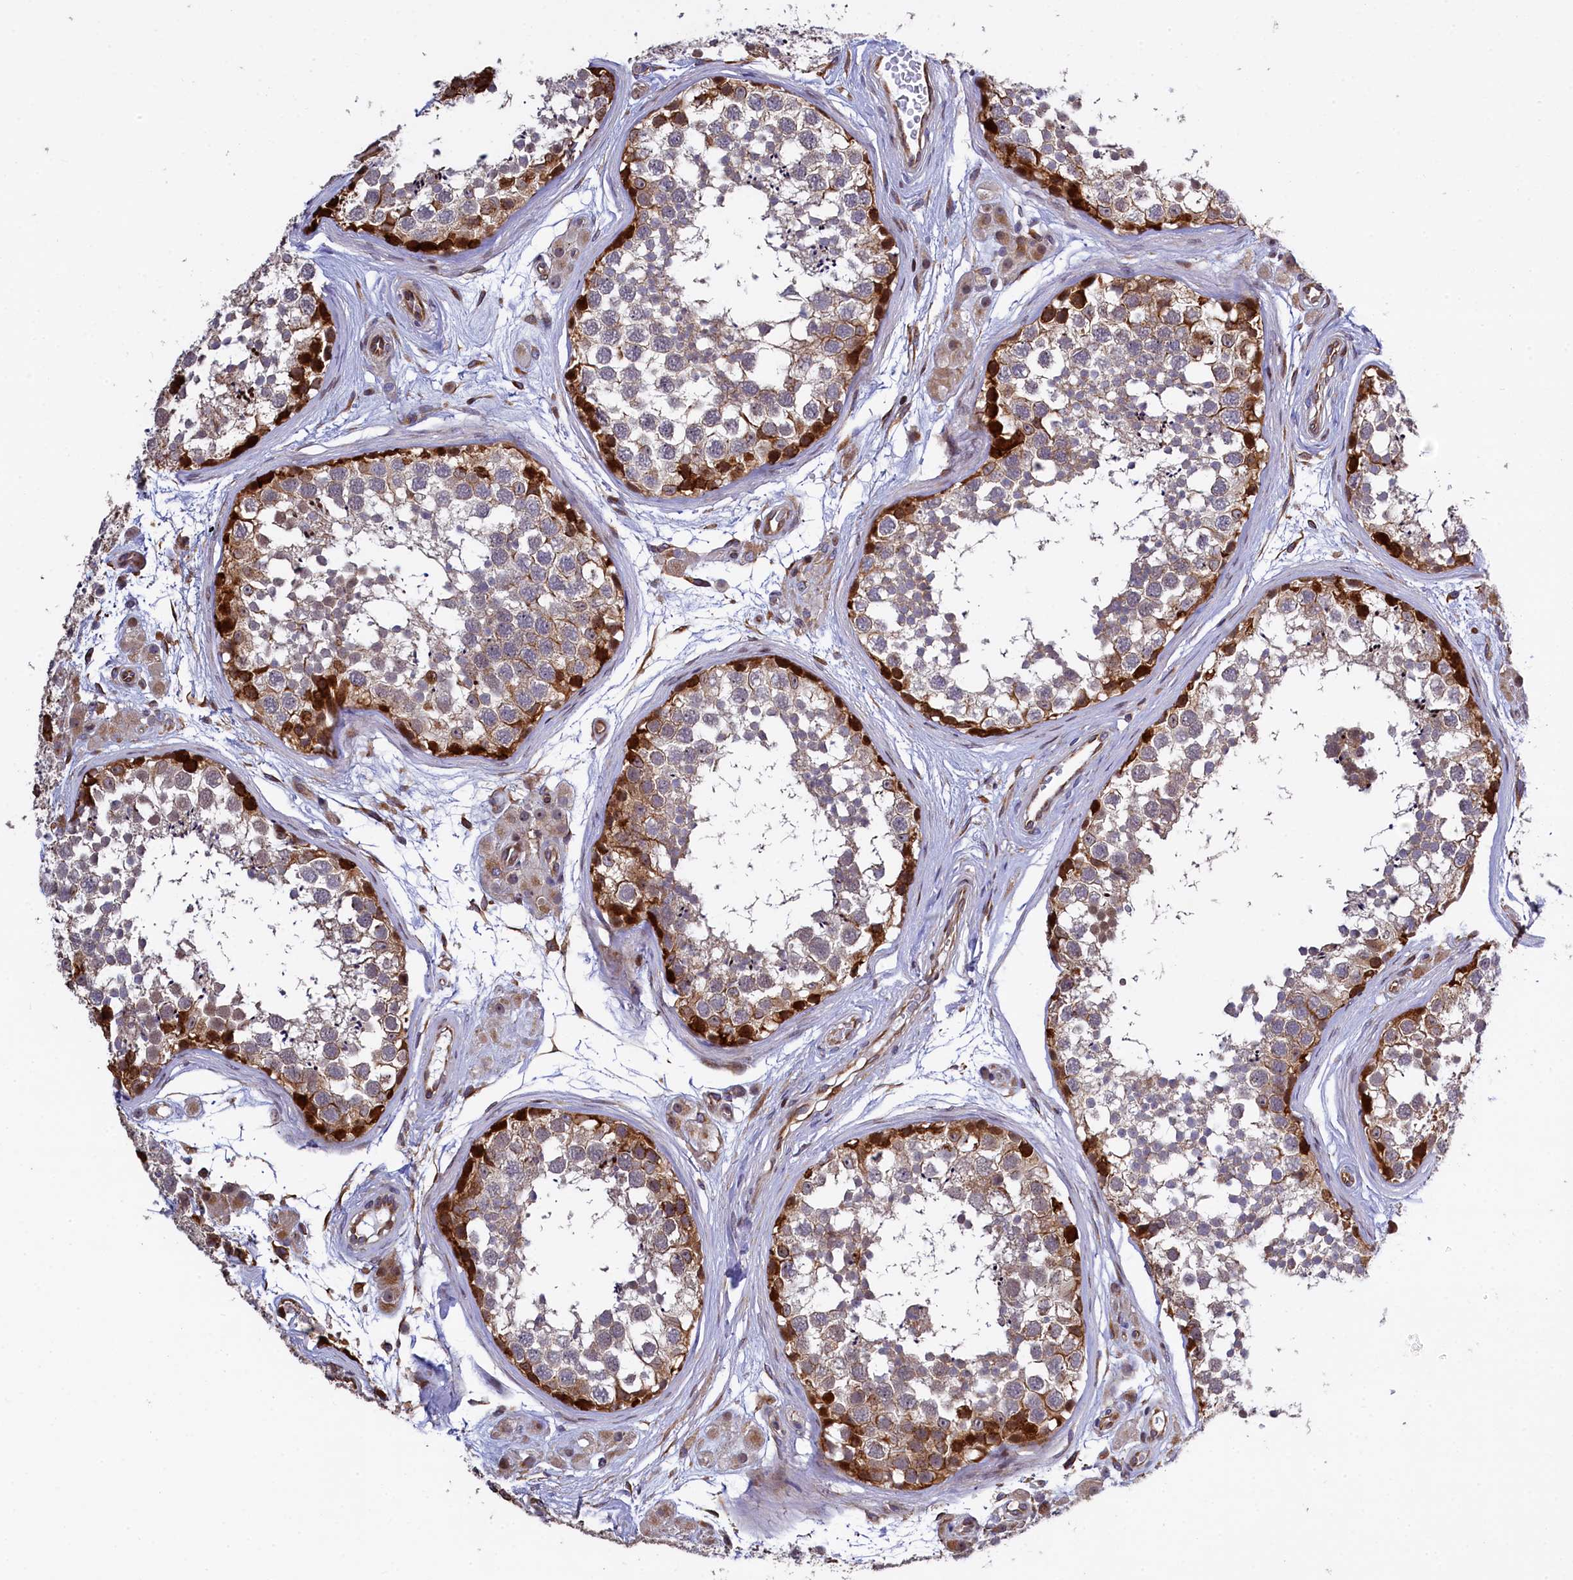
{"staining": {"intensity": "moderate", "quantity": "<25%", "location": "cytoplasmic/membranous,nuclear"}, "tissue": "testis", "cell_type": "Cells in seminiferous ducts", "image_type": "normal", "snomed": [{"axis": "morphology", "description": "Normal tissue, NOS"}, {"axis": "topography", "description": "Testis"}], "caption": "A micrograph of human testis stained for a protein exhibits moderate cytoplasmic/membranous,nuclear brown staining in cells in seminiferous ducts. Nuclei are stained in blue.", "gene": "TGDS", "patient": {"sex": "male", "age": 56}}